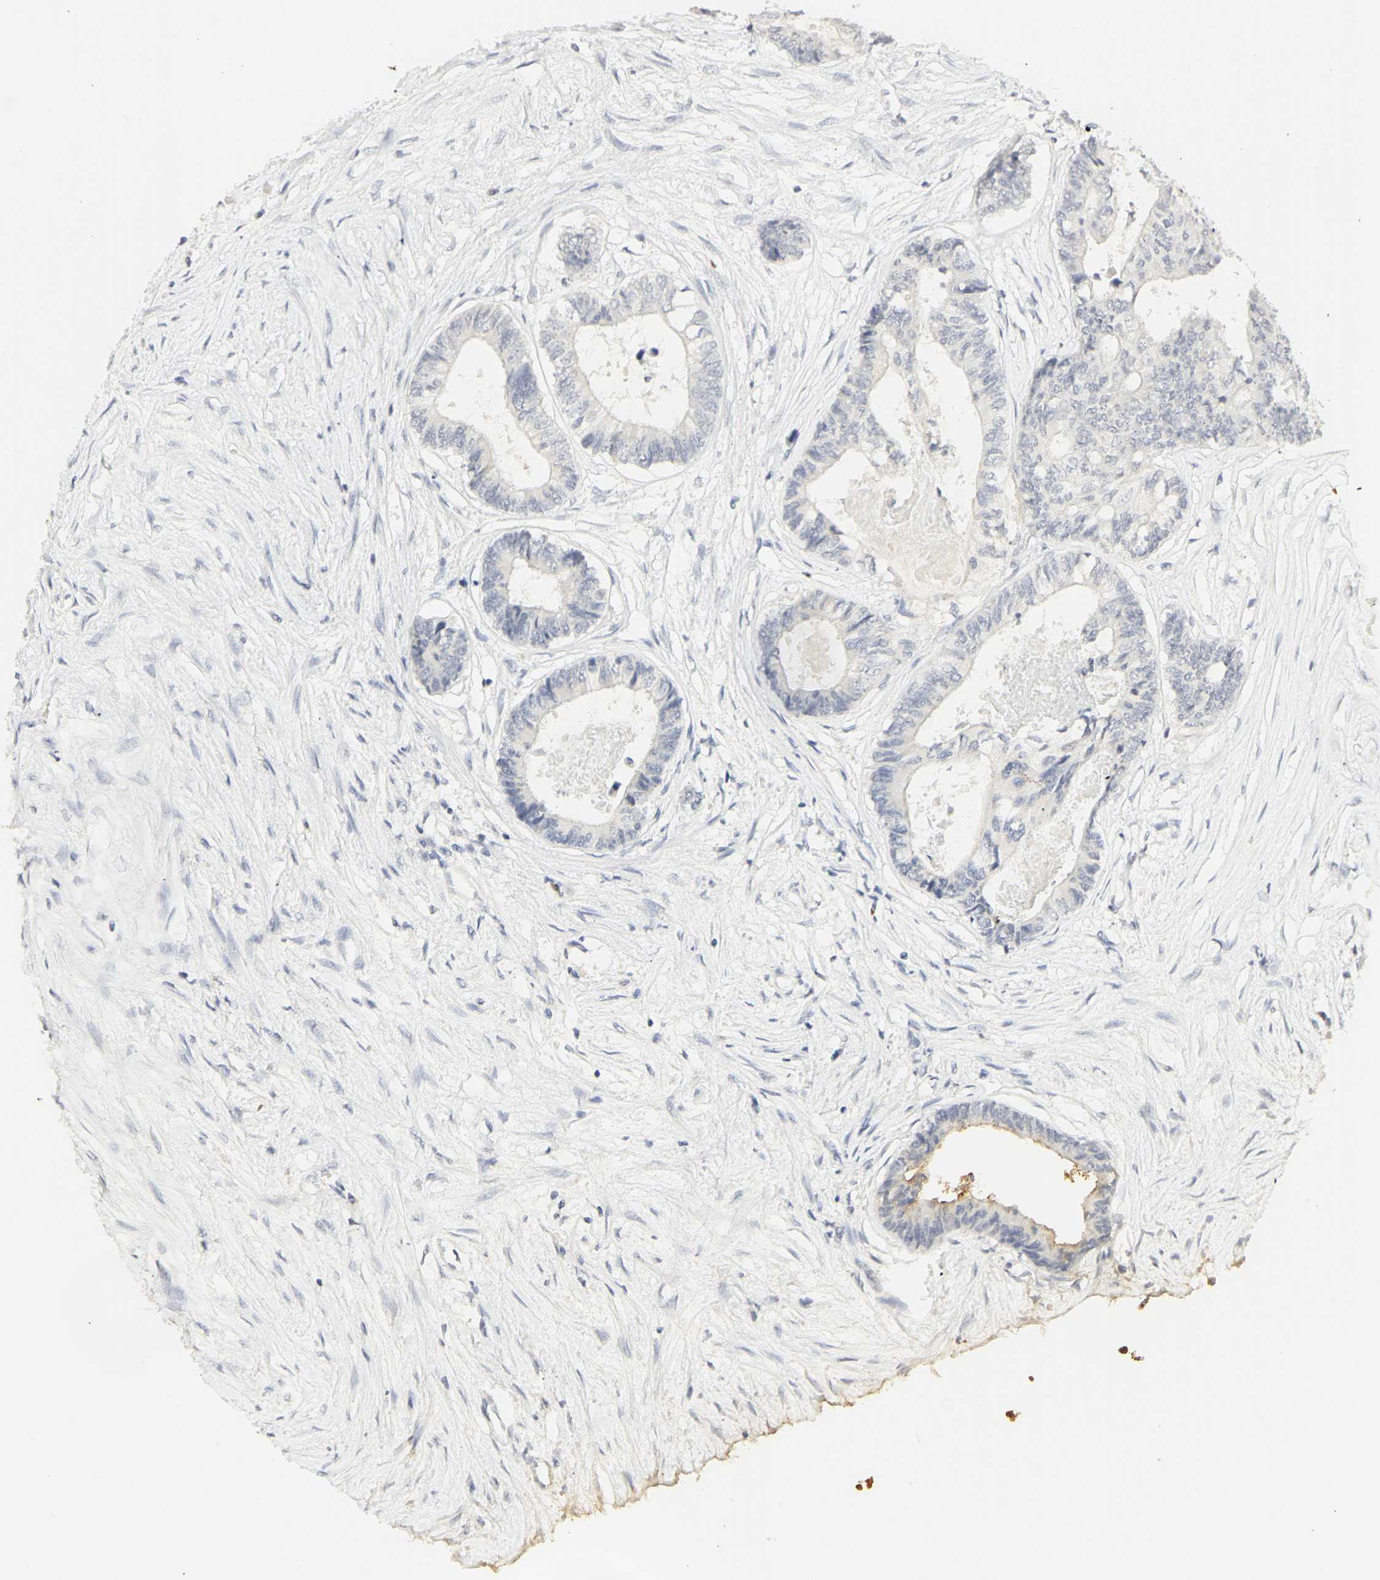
{"staining": {"intensity": "weak", "quantity": "<25%", "location": "cytoplasmic/membranous"}, "tissue": "colorectal cancer", "cell_type": "Tumor cells", "image_type": "cancer", "snomed": [{"axis": "morphology", "description": "Adenocarcinoma, NOS"}, {"axis": "topography", "description": "Rectum"}], "caption": "Human adenocarcinoma (colorectal) stained for a protein using immunohistochemistry (IHC) displays no positivity in tumor cells.", "gene": "MPO", "patient": {"sex": "male", "age": 63}}